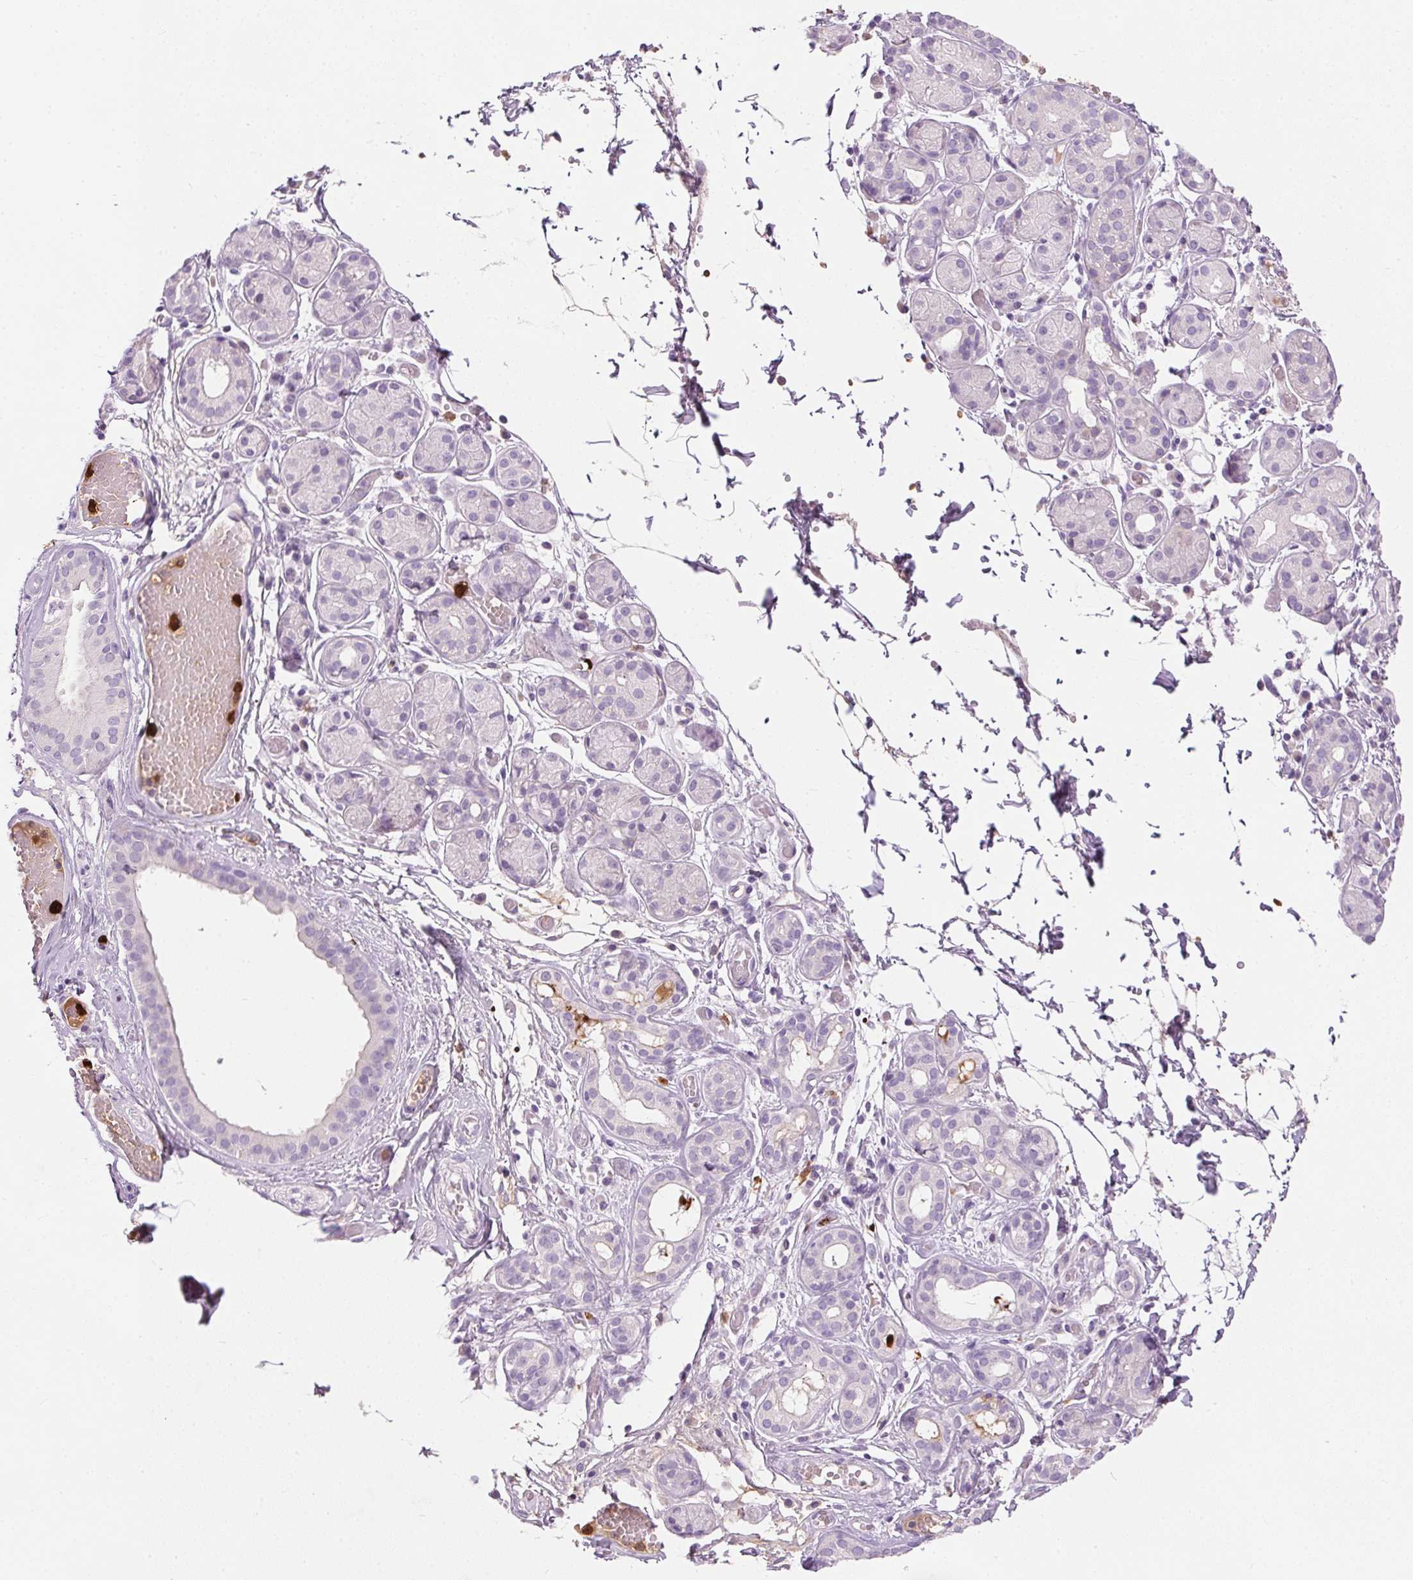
{"staining": {"intensity": "negative", "quantity": "none", "location": "none"}, "tissue": "salivary gland", "cell_type": "Glandular cells", "image_type": "normal", "snomed": [{"axis": "morphology", "description": "Normal tissue, NOS"}, {"axis": "topography", "description": "Salivary gland"}, {"axis": "topography", "description": "Peripheral nerve tissue"}], "caption": "This is an immunohistochemistry photomicrograph of normal human salivary gland. There is no positivity in glandular cells.", "gene": "ORM1", "patient": {"sex": "male", "age": 71}}